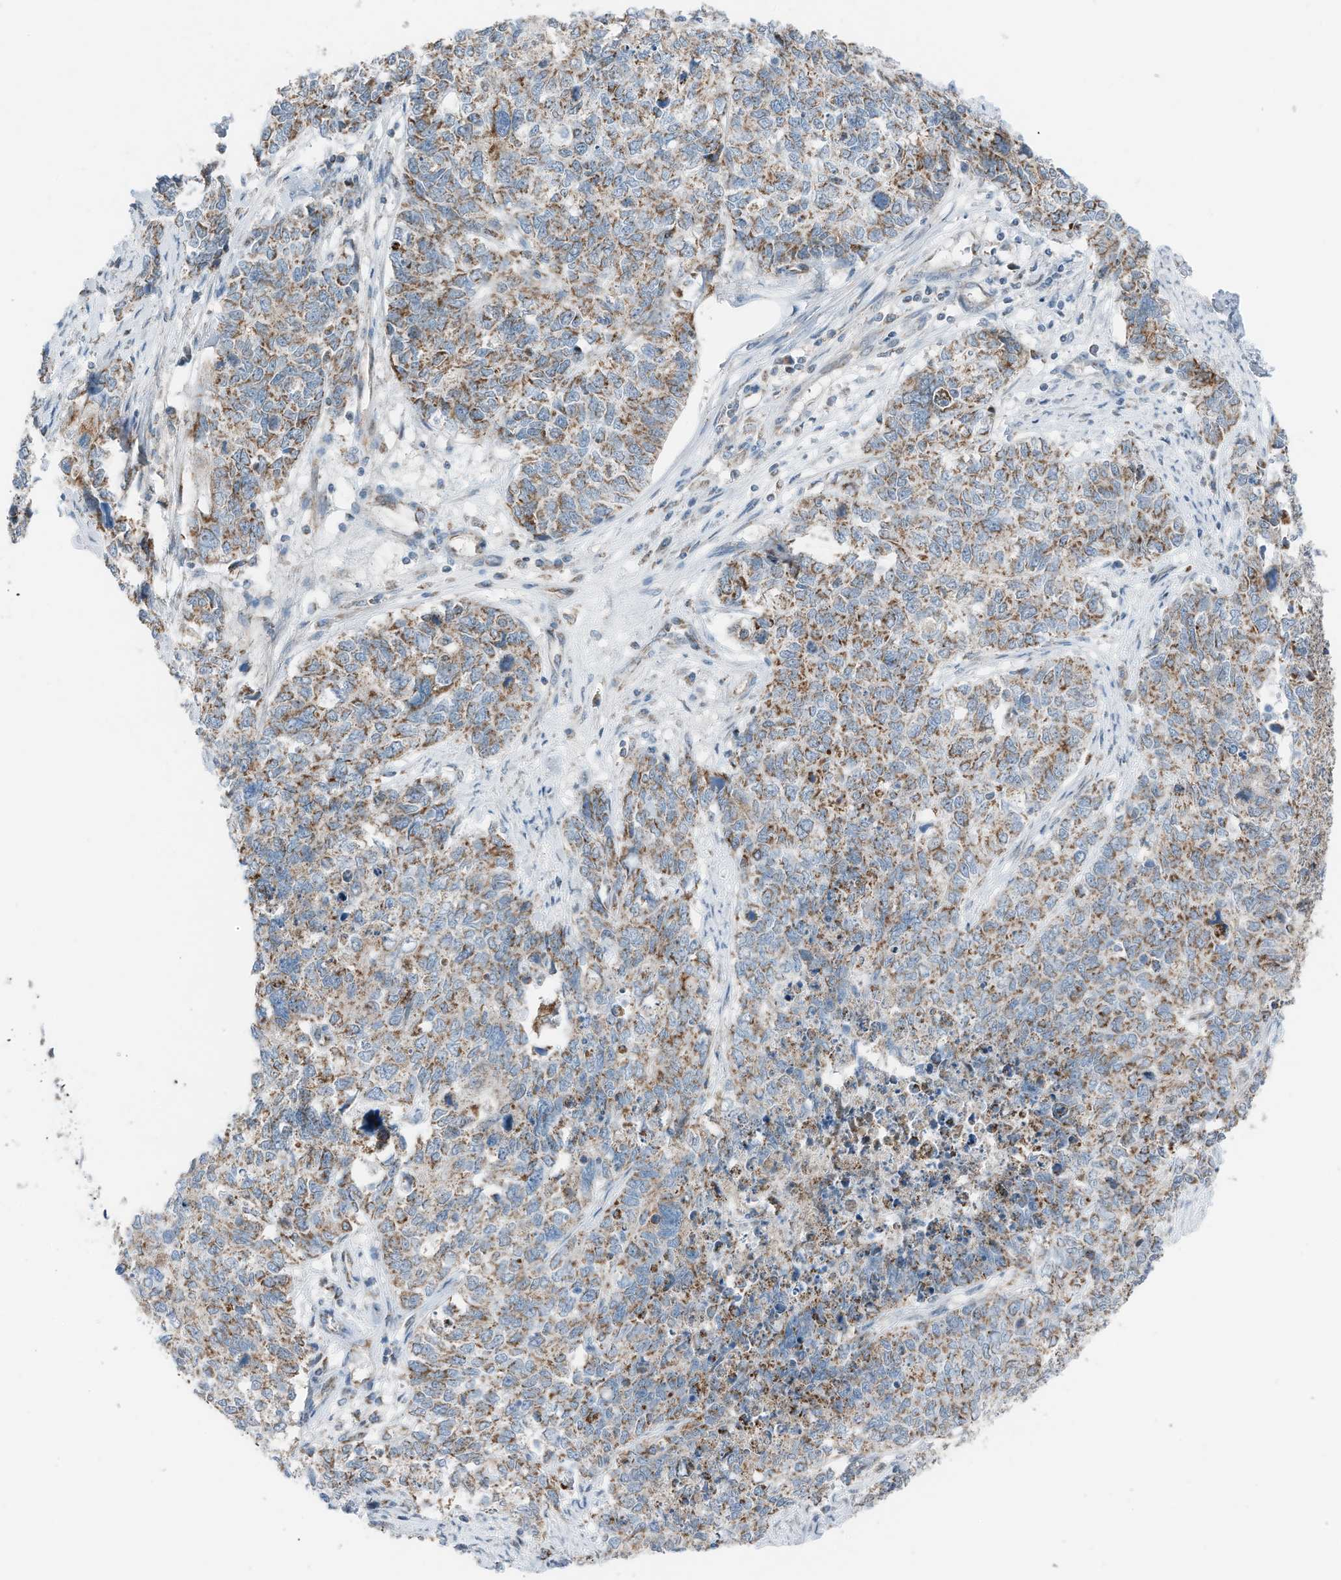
{"staining": {"intensity": "moderate", "quantity": ">75%", "location": "cytoplasmic/membranous"}, "tissue": "cervical cancer", "cell_type": "Tumor cells", "image_type": "cancer", "snomed": [{"axis": "morphology", "description": "Squamous cell carcinoma, NOS"}, {"axis": "topography", "description": "Cervix"}], "caption": "Immunohistochemistry (IHC) (DAB (3,3'-diaminobenzidine)) staining of cervical cancer reveals moderate cytoplasmic/membranous protein expression in about >75% of tumor cells.", "gene": "RMND1", "patient": {"sex": "female", "age": 63}}